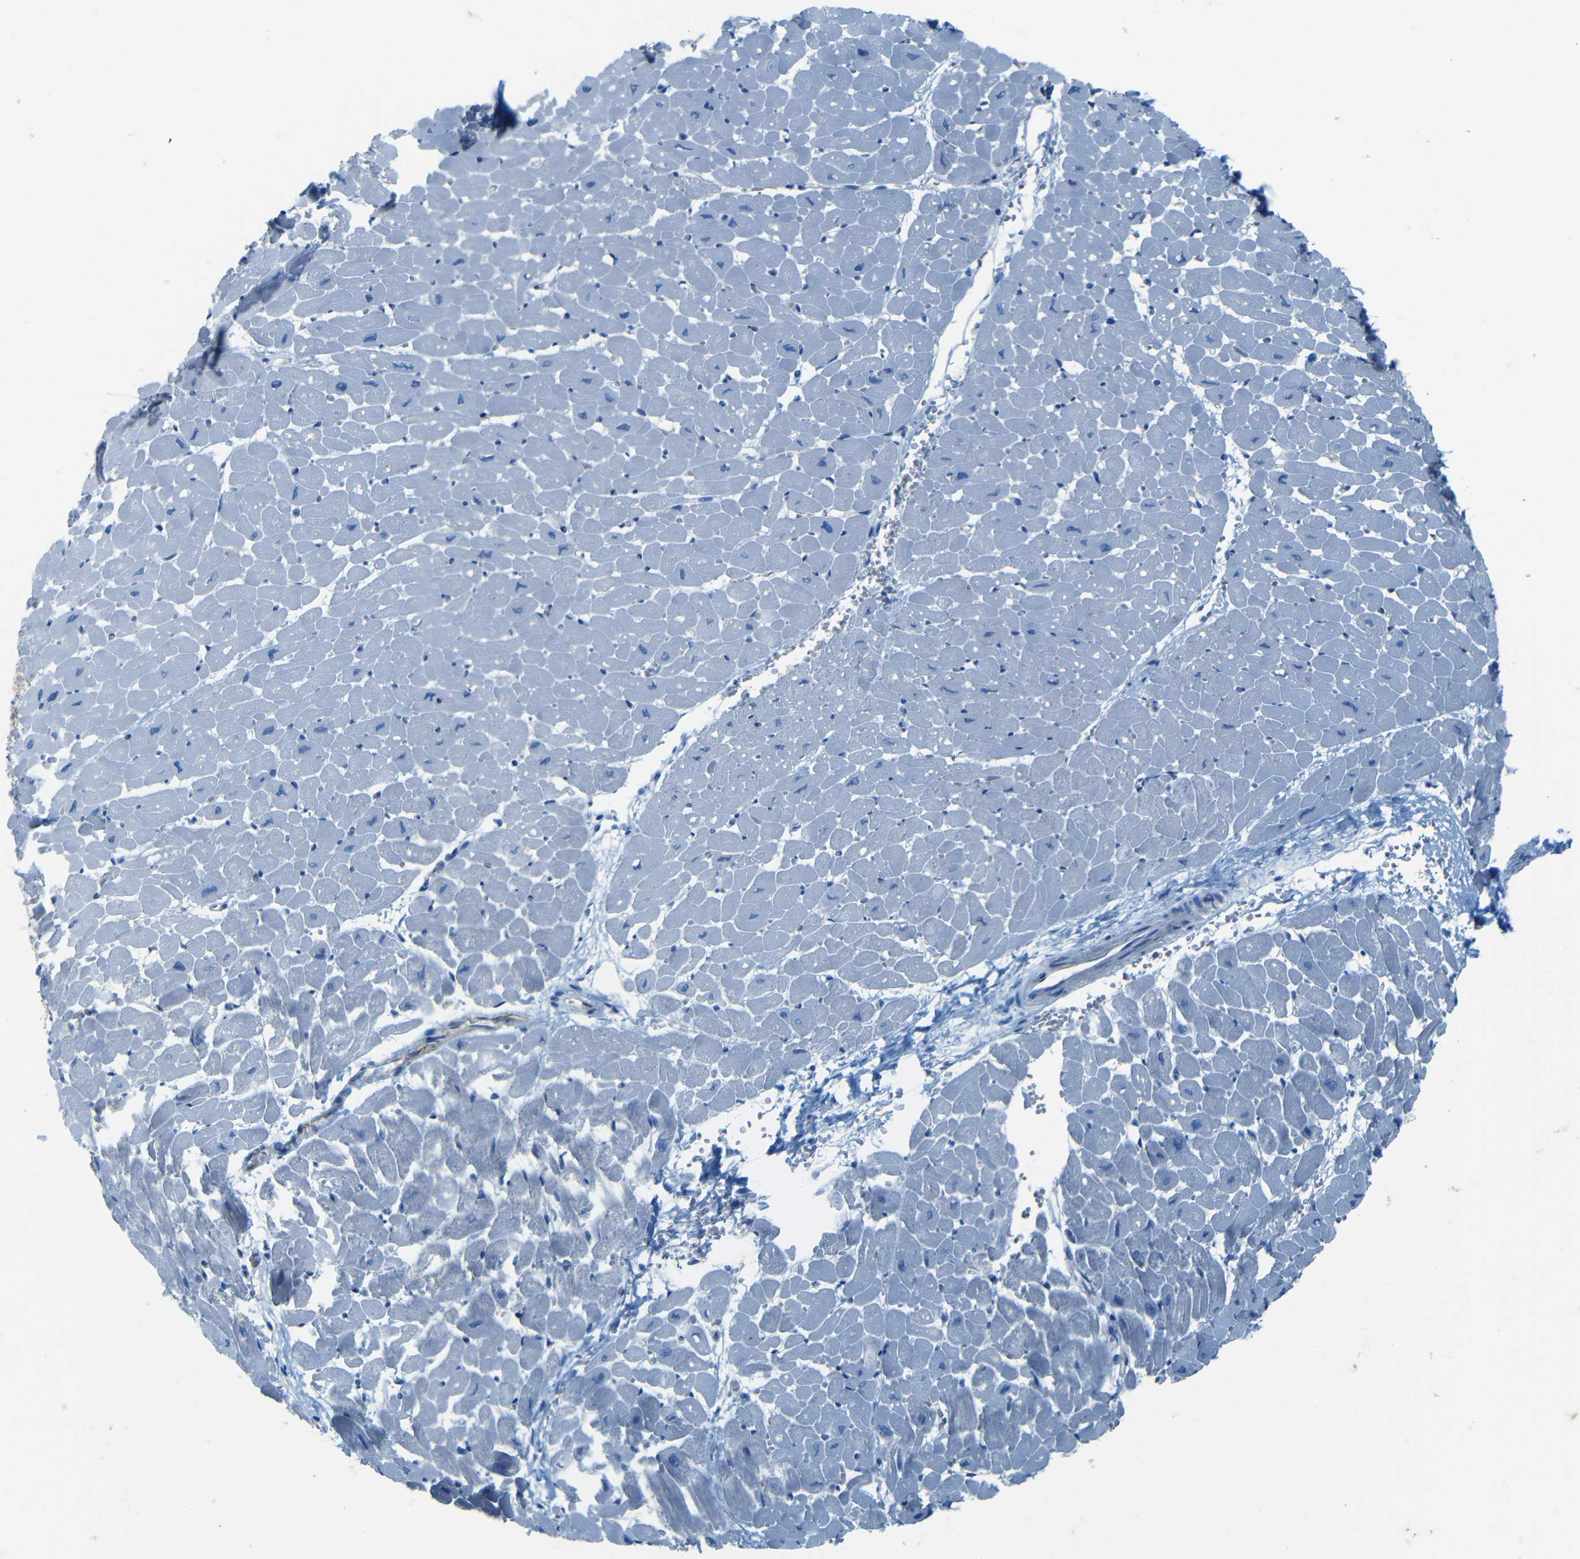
{"staining": {"intensity": "negative", "quantity": "none", "location": "none"}, "tissue": "heart muscle", "cell_type": "Cardiomyocytes", "image_type": "normal", "snomed": [{"axis": "morphology", "description": "Normal tissue, NOS"}, {"axis": "topography", "description": "Heart"}], "caption": "Immunohistochemistry (IHC) micrograph of benign human heart muscle stained for a protein (brown), which displays no staining in cardiomyocytes. (DAB (3,3'-diaminobenzidine) immunohistochemistry, high magnification).", "gene": "MAP2", "patient": {"sex": "male", "age": 45}}